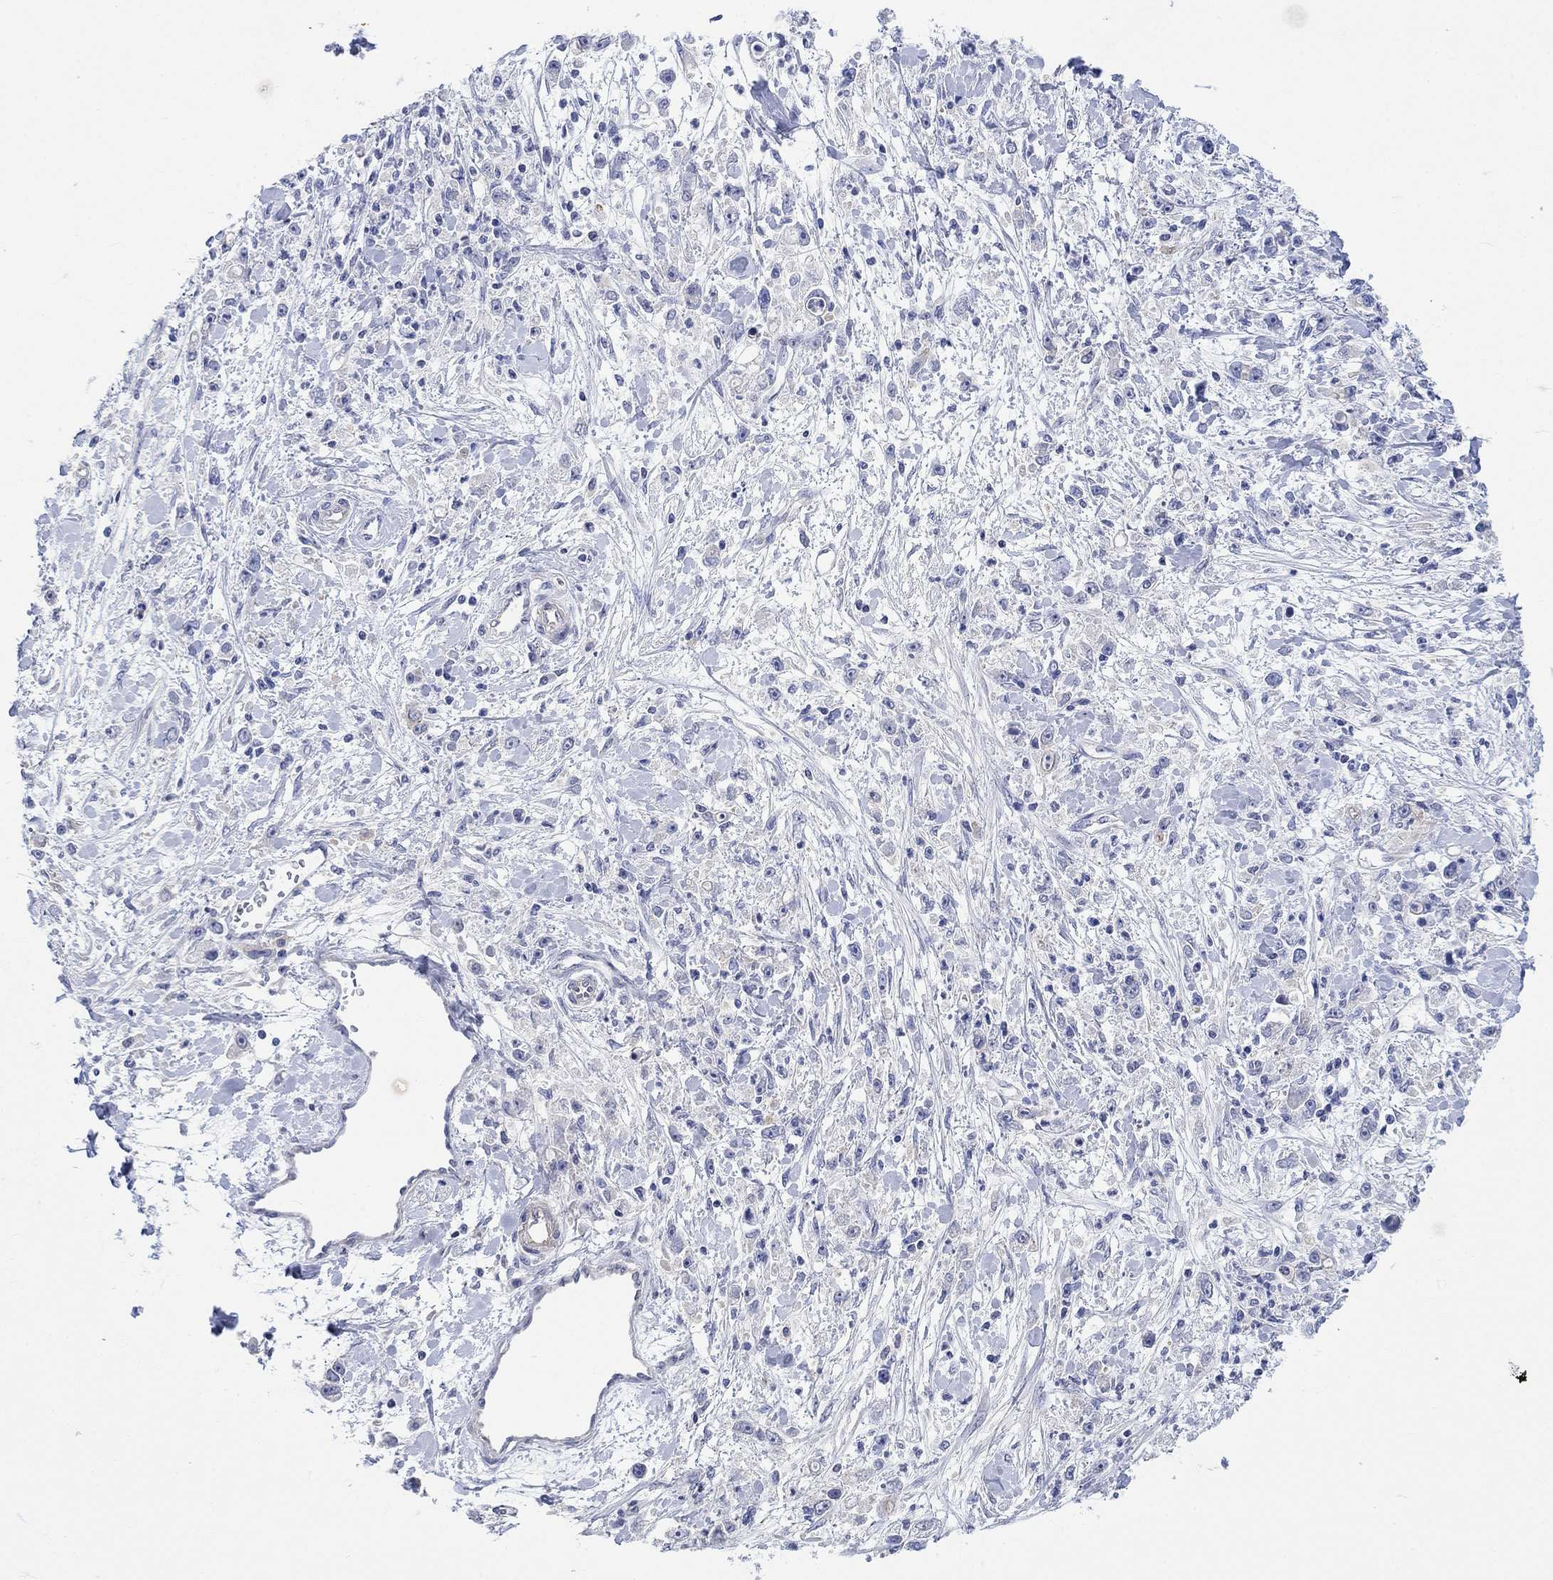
{"staining": {"intensity": "negative", "quantity": "none", "location": "none"}, "tissue": "stomach cancer", "cell_type": "Tumor cells", "image_type": "cancer", "snomed": [{"axis": "morphology", "description": "Adenocarcinoma, NOS"}, {"axis": "topography", "description": "Stomach"}], "caption": "Immunohistochemical staining of human adenocarcinoma (stomach) exhibits no significant expression in tumor cells. The staining was performed using DAB to visualize the protein expression in brown, while the nuclei were stained in blue with hematoxylin (Magnification: 20x).", "gene": "AGRP", "patient": {"sex": "female", "age": 59}}